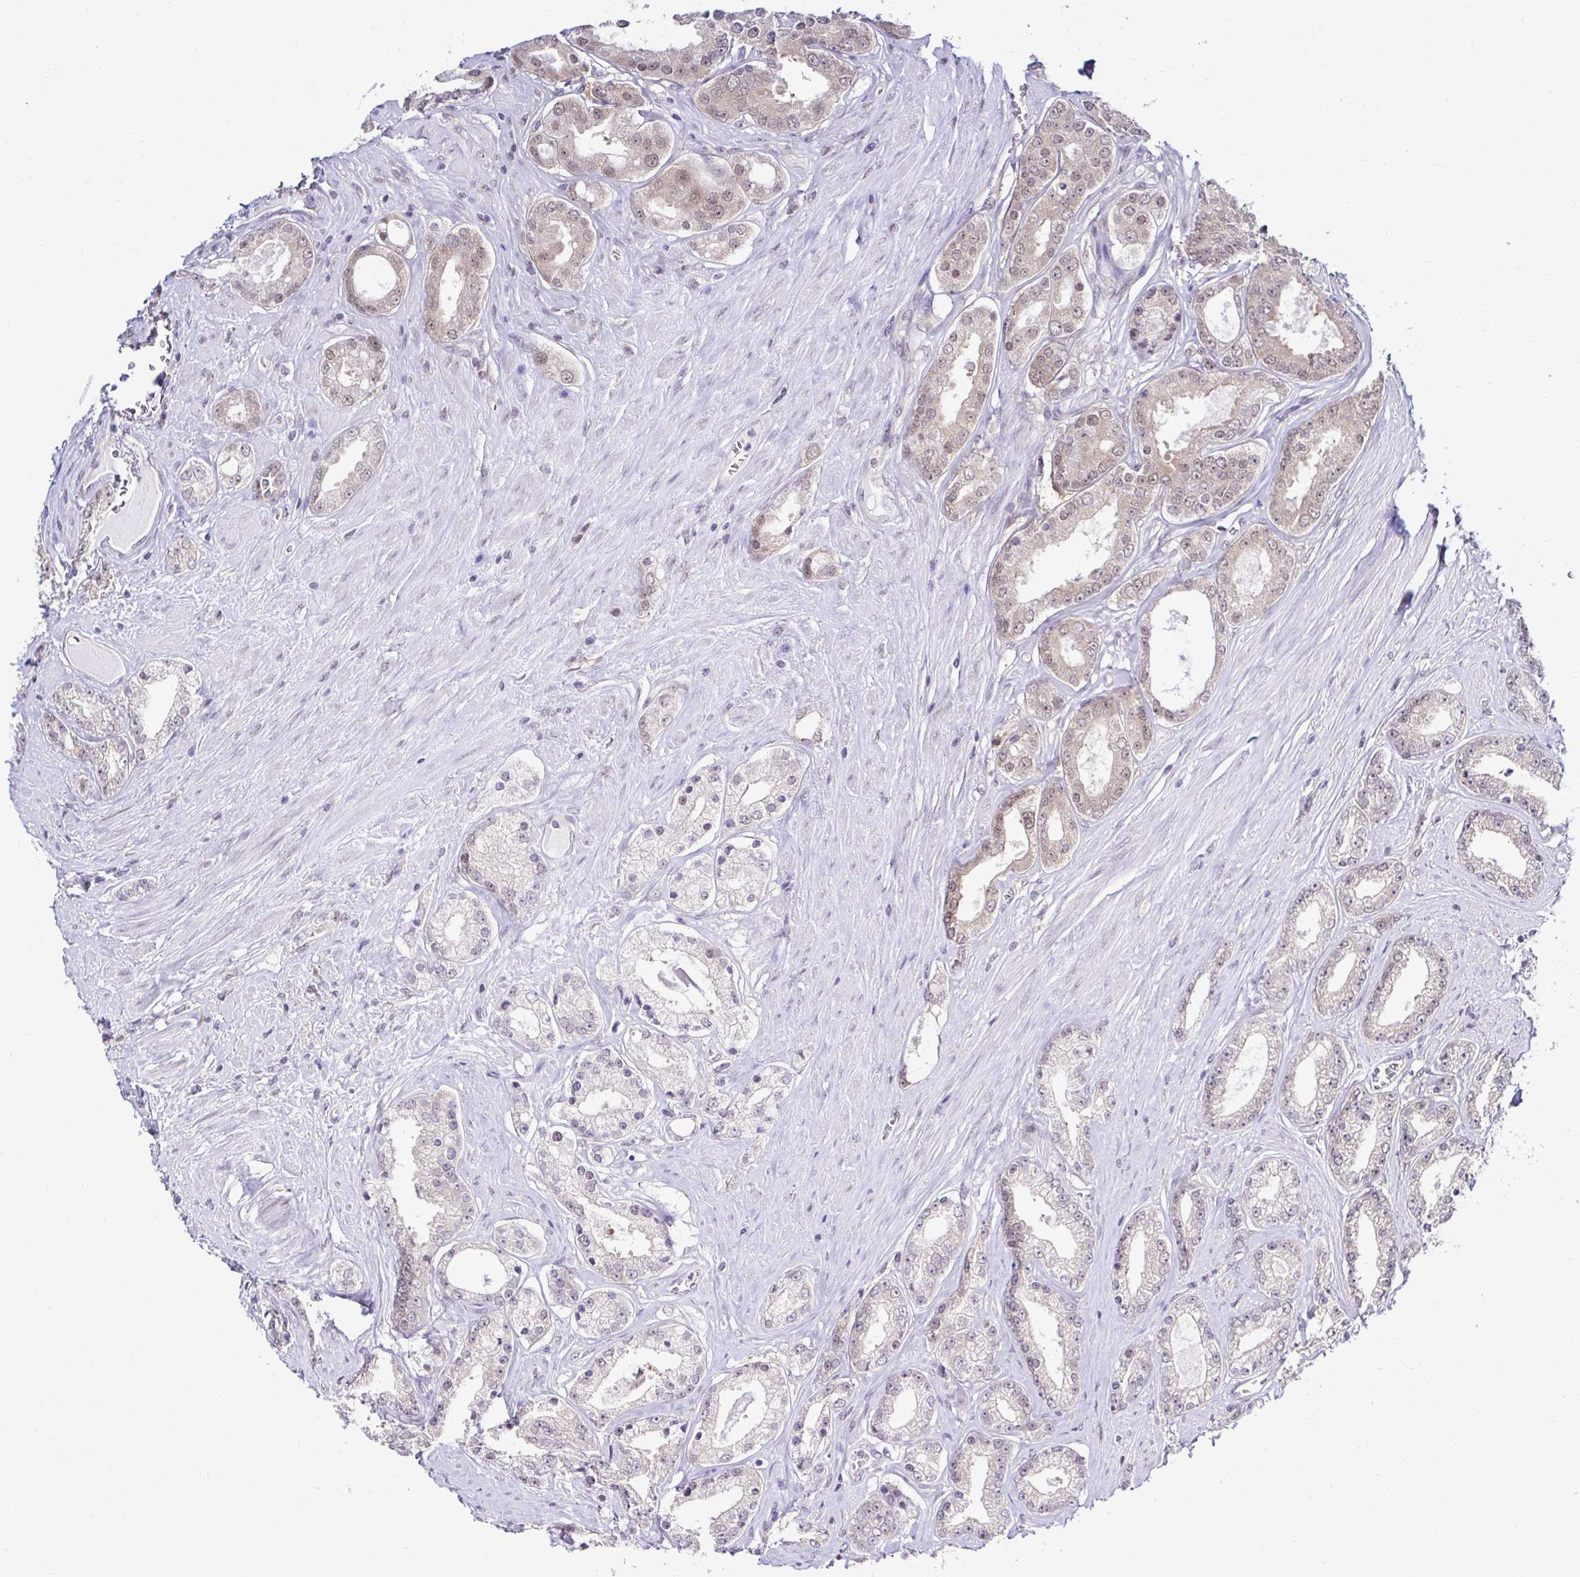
{"staining": {"intensity": "weak", "quantity": "25%-75%", "location": "nuclear"}, "tissue": "prostate cancer", "cell_type": "Tumor cells", "image_type": "cancer", "snomed": [{"axis": "morphology", "description": "Adenocarcinoma, High grade"}, {"axis": "topography", "description": "Prostate"}], "caption": "Immunohistochemistry (IHC) (DAB) staining of human prostate cancer demonstrates weak nuclear protein expression in about 25%-75% of tumor cells.", "gene": "PSMD3", "patient": {"sex": "male", "age": 66}}